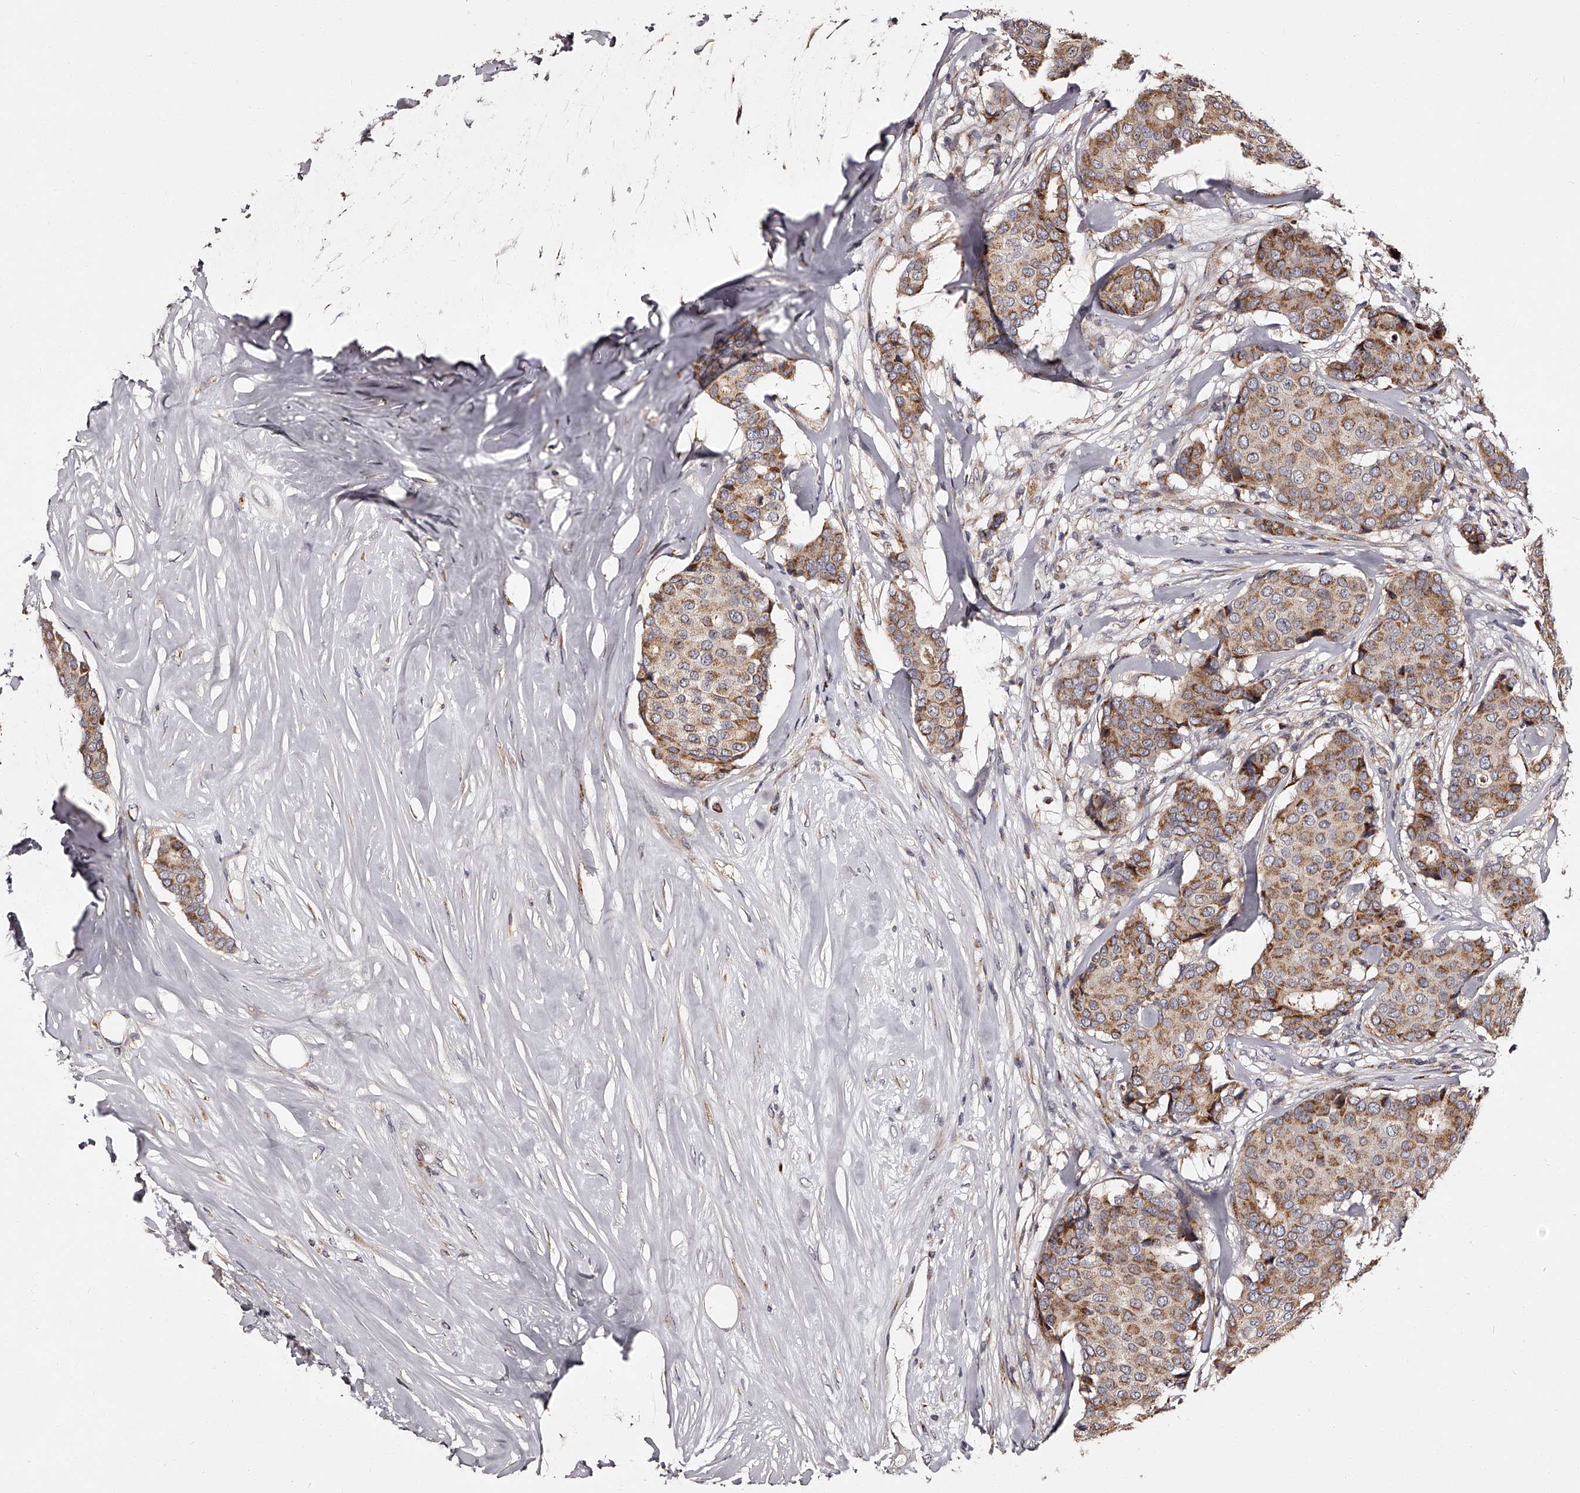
{"staining": {"intensity": "moderate", "quantity": ">75%", "location": "cytoplasmic/membranous"}, "tissue": "breast cancer", "cell_type": "Tumor cells", "image_type": "cancer", "snomed": [{"axis": "morphology", "description": "Duct carcinoma"}, {"axis": "topography", "description": "Breast"}], "caption": "Tumor cells reveal moderate cytoplasmic/membranous expression in approximately >75% of cells in infiltrating ductal carcinoma (breast). The protein of interest is stained brown, and the nuclei are stained in blue (DAB (3,3'-diaminobenzidine) IHC with brightfield microscopy, high magnification).", "gene": "RSC1A1", "patient": {"sex": "female", "age": 75}}